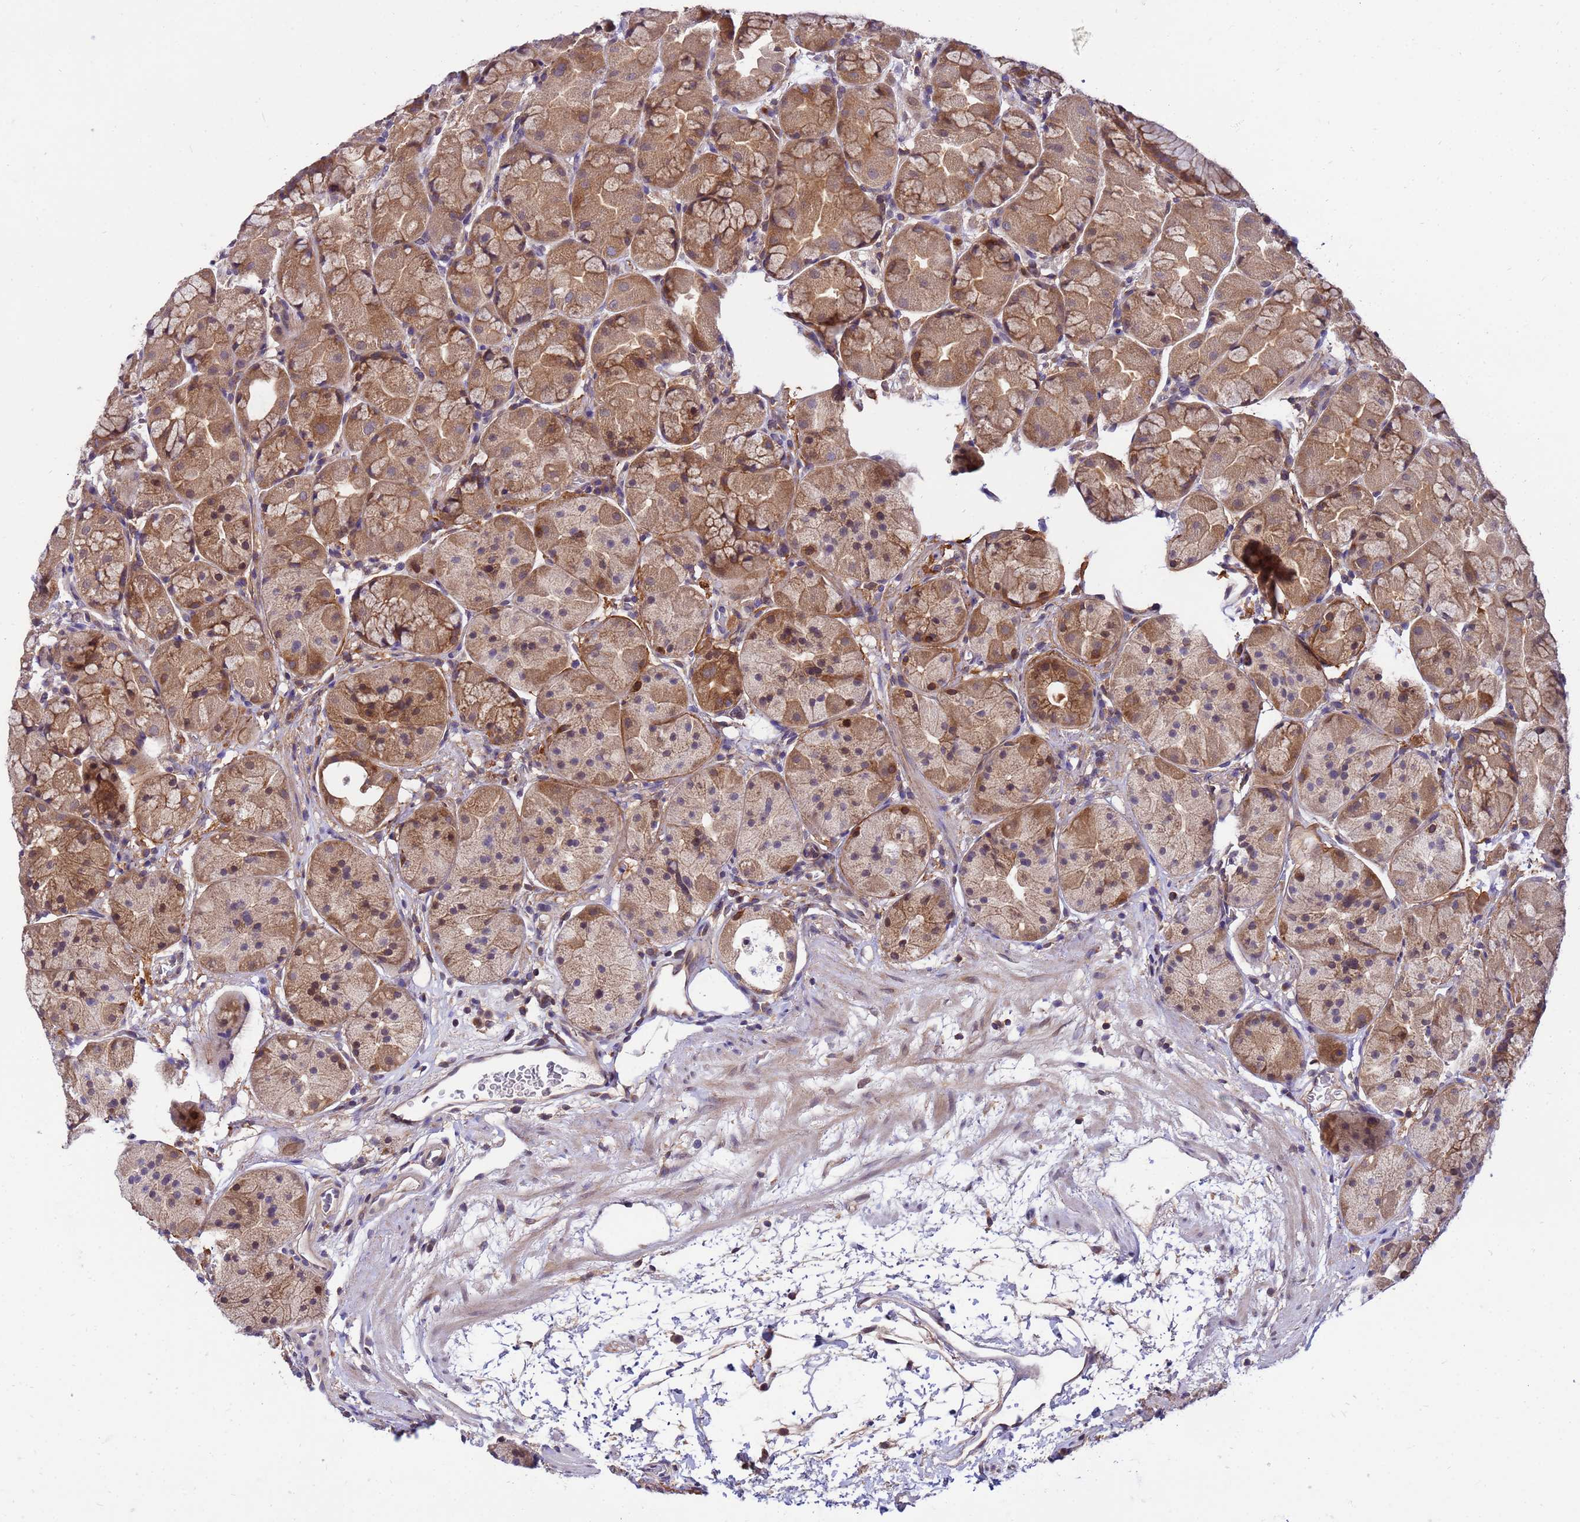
{"staining": {"intensity": "moderate", "quantity": ">75%", "location": "cytoplasmic/membranous,nuclear"}, "tissue": "stomach", "cell_type": "Glandular cells", "image_type": "normal", "snomed": [{"axis": "morphology", "description": "Normal tissue, NOS"}, {"axis": "topography", "description": "Stomach"}], "caption": "Stomach stained with immunohistochemistry (IHC) displays moderate cytoplasmic/membranous,nuclear staining in approximately >75% of glandular cells.", "gene": "GET3", "patient": {"sex": "male", "age": 57}}